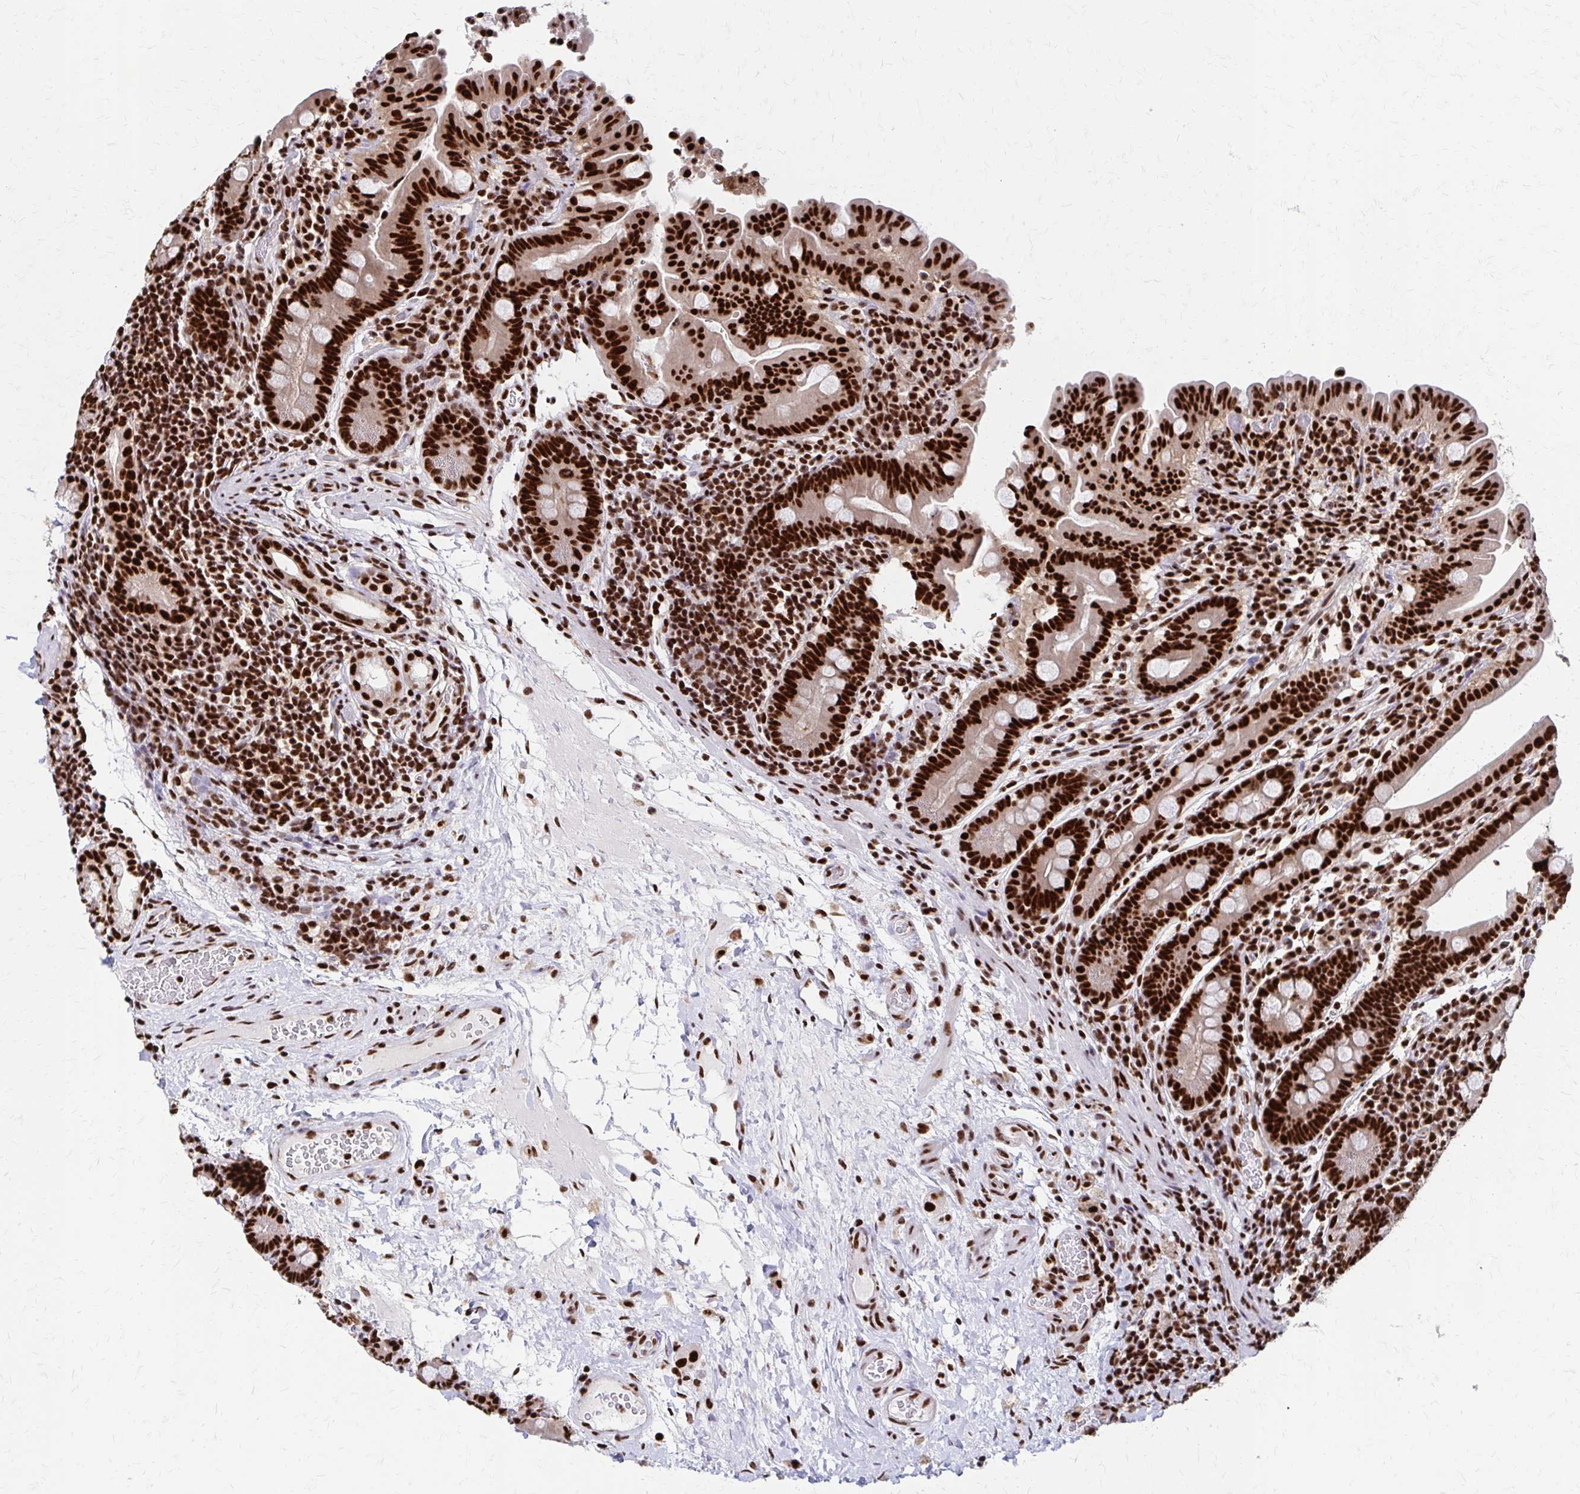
{"staining": {"intensity": "strong", "quantity": ">75%", "location": "nuclear"}, "tissue": "small intestine", "cell_type": "Glandular cells", "image_type": "normal", "snomed": [{"axis": "morphology", "description": "Normal tissue, NOS"}, {"axis": "topography", "description": "Small intestine"}], "caption": "High-magnification brightfield microscopy of unremarkable small intestine stained with DAB (brown) and counterstained with hematoxylin (blue). glandular cells exhibit strong nuclear staining is appreciated in approximately>75% of cells.", "gene": "CNKSR3", "patient": {"sex": "male", "age": 26}}